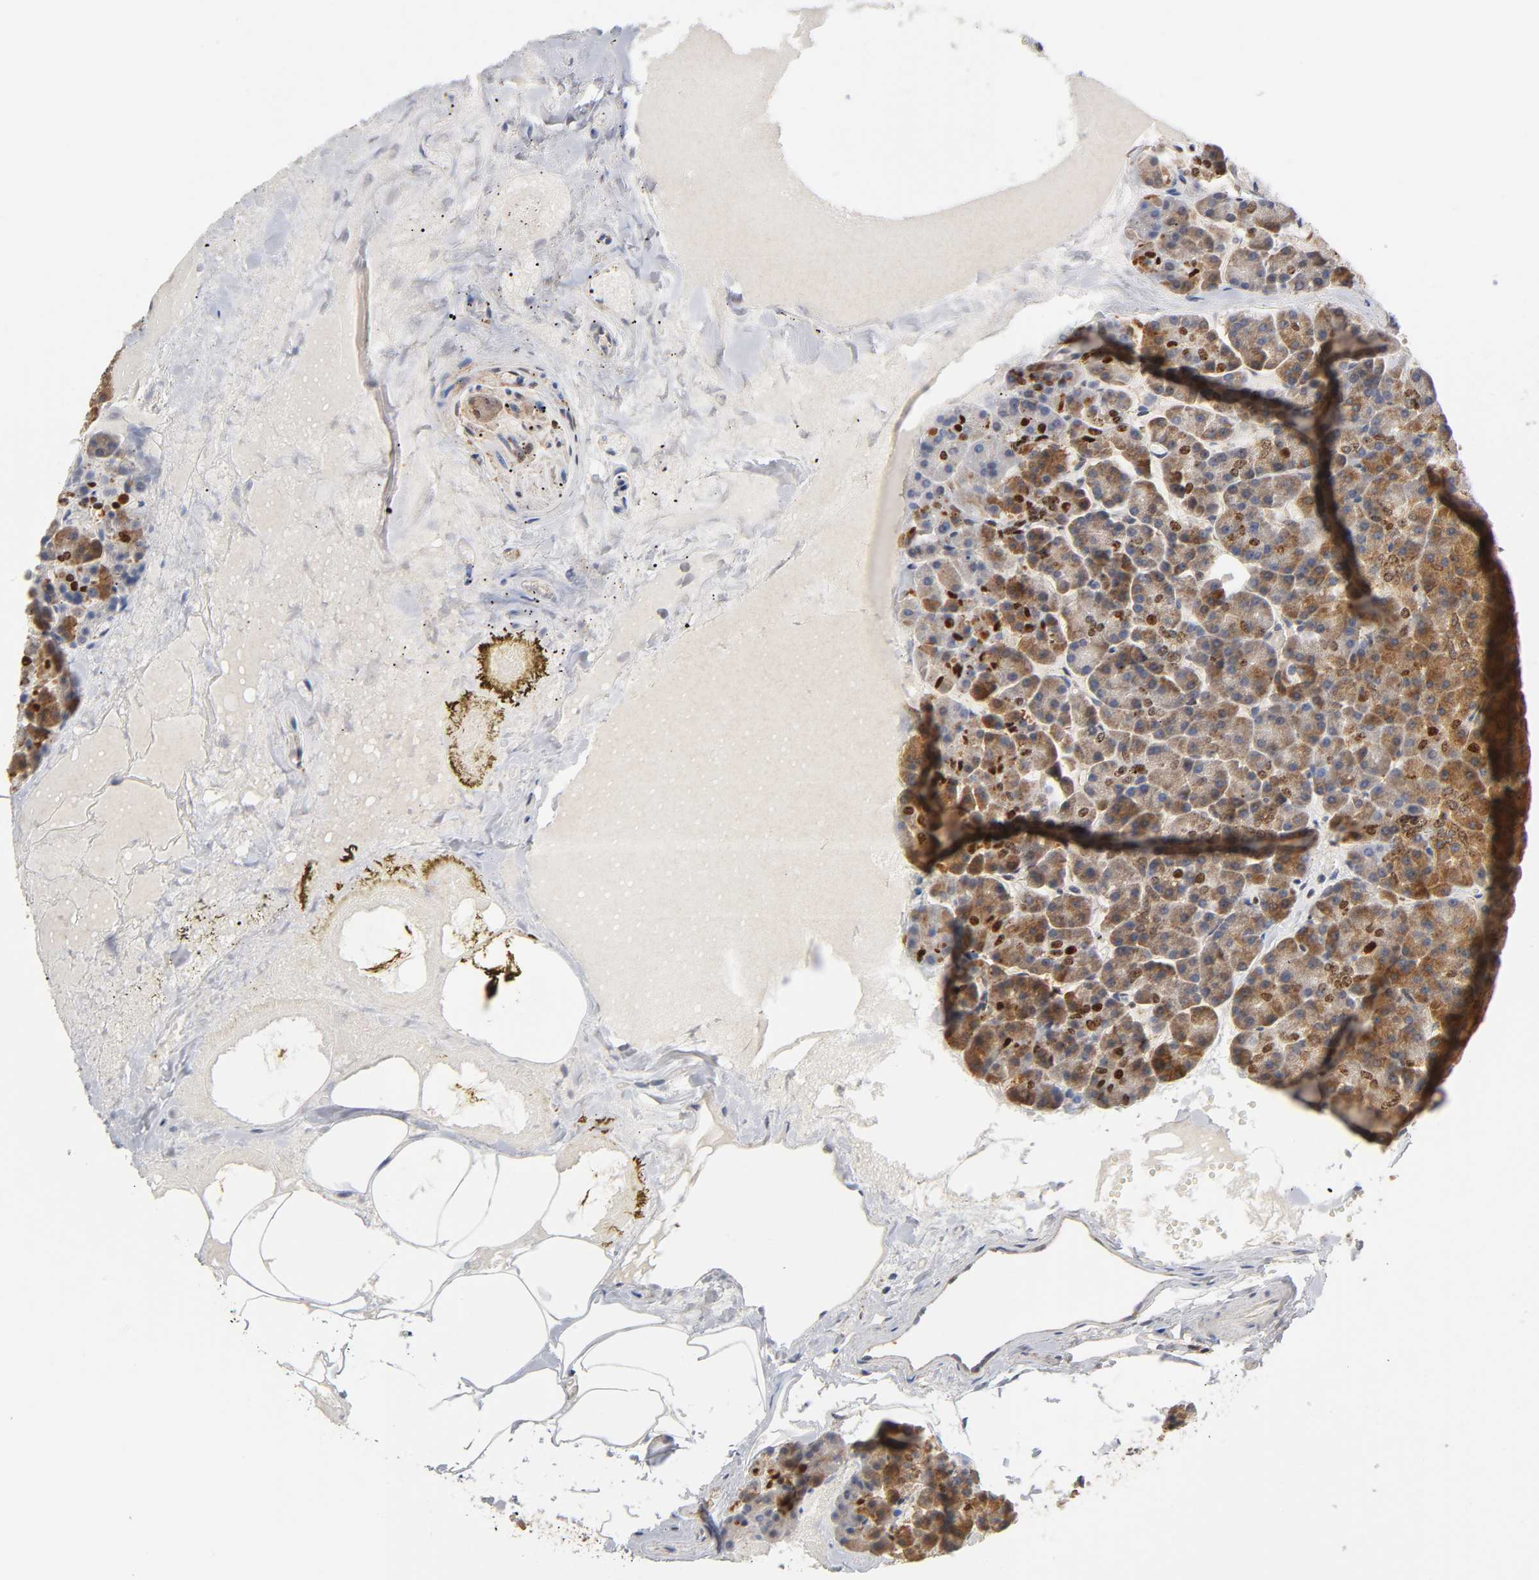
{"staining": {"intensity": "strong", "quantity": ">75%", "location": "cytoplasmic/membranous"}, "tissue": "pancreas", "cell_type": "Exocrine glandular cells", "image_type": "normal", "snomed": [{"axis": "morphology", "description": "Normal tissue, NOS"}, {"axis": "topography", "description": "Pancreas"}], "caption": "Protein staining of normal pancreas exhibits strong cytoplasmic/membranous expression in approximately >75% of exocrine glandular cells.", "gene": "PAFAH1B1", "patient": {"sex": "female", "age": 35}}